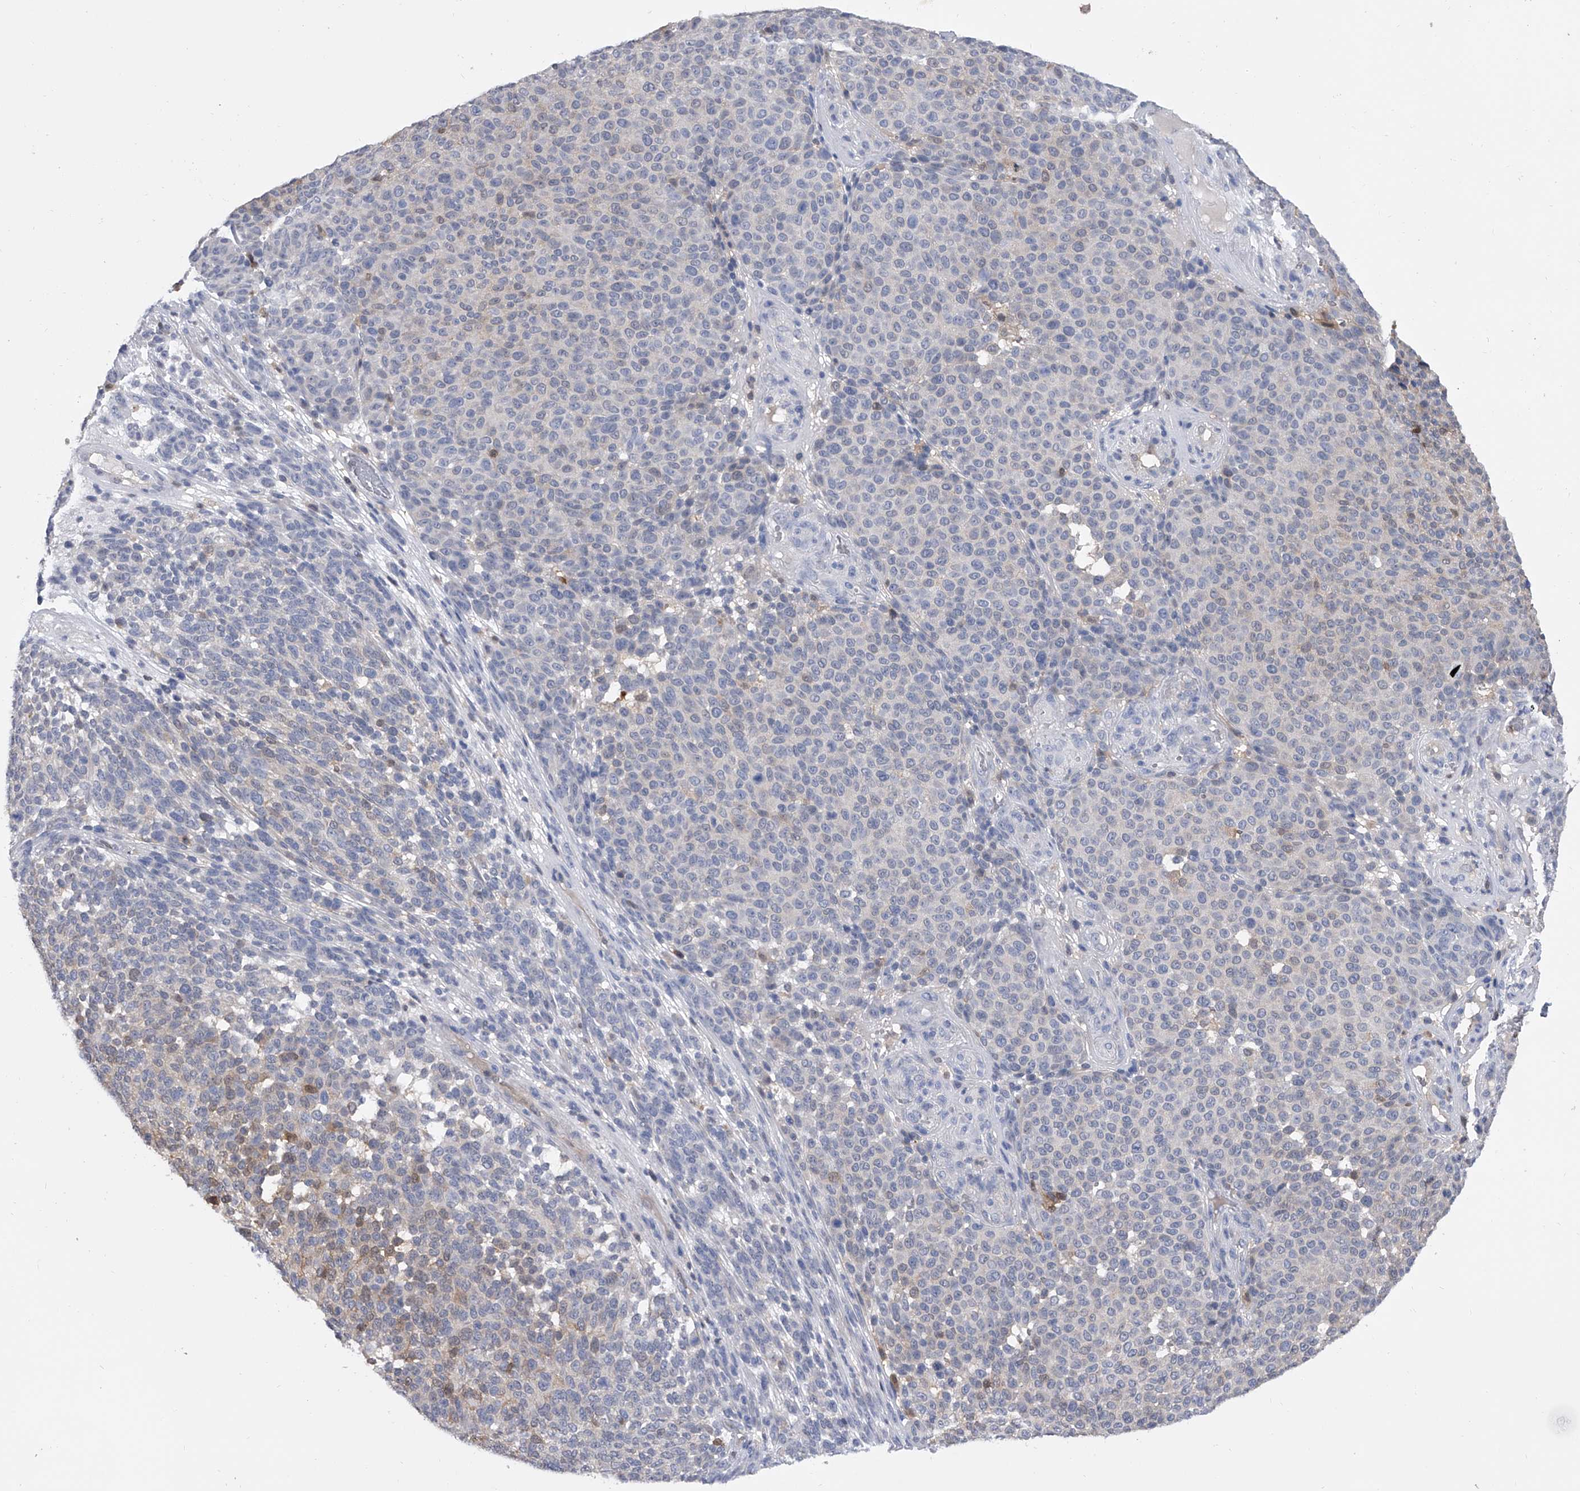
{"staining": {"intensity": "negative", "quantity": "none", "location": "none"}, "tissue": "melanoma", "cell_type": "Tumor cells", "image_type": "cancer", "snomed": [{"axis": "morphology", "description": "Malignant melanoma, NOS"}, {"axis": "topography", "description": "Skin"}], "caption": "Protein analysis of malignant melanoma reveals no significant positivity in tumor cells.", "gene": "SERPINB9", "patient": {"sex": "male", "age": 49}}